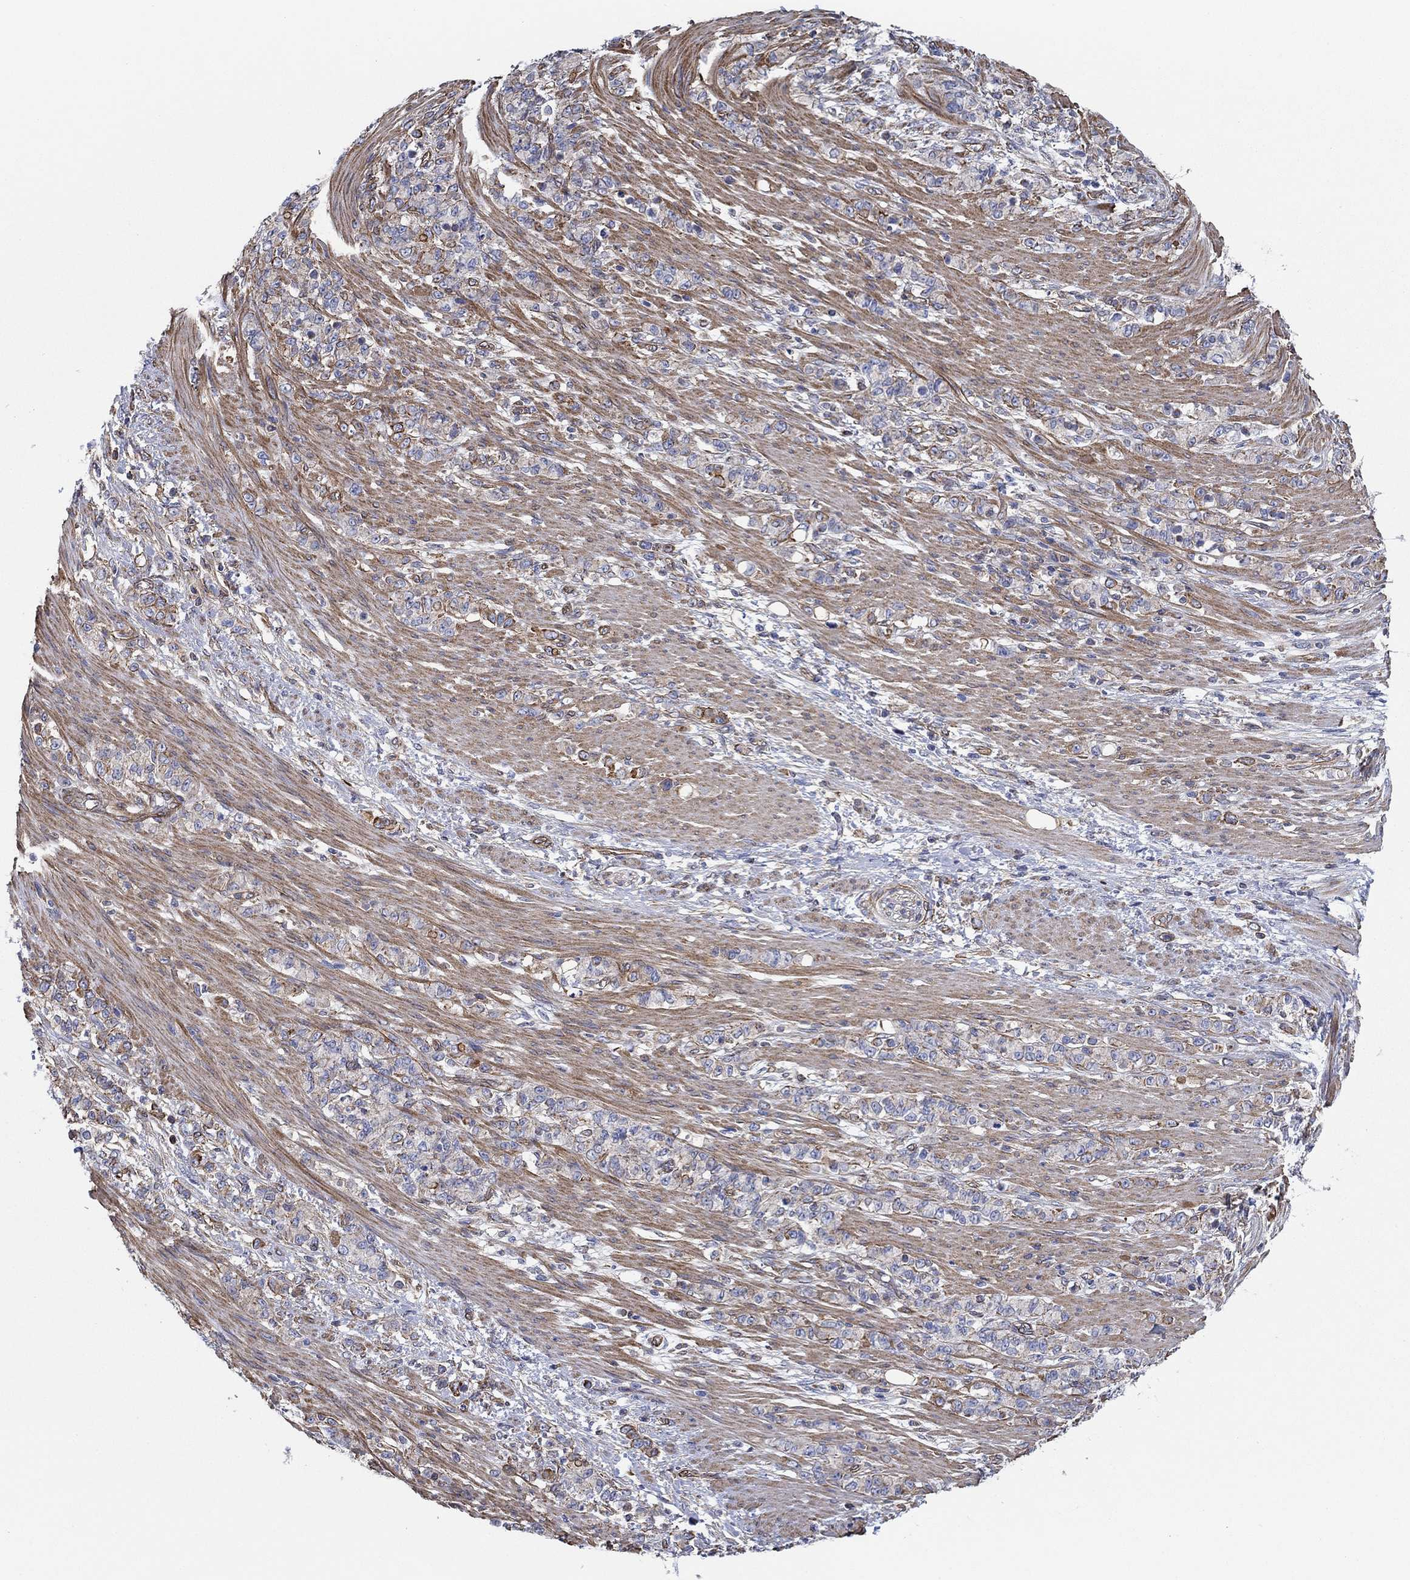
{"staining": {"intensity": "strong", "quantity": "25%-75%", "location": "cytoplasmic/membranous"}, "tissue": "stomach cancer", "cell_type": "Tumor cells", "image_type": "cancer", "snomed": [{"axis": "morphology", "description": "Normal tissue, NOS"}, {"axis": "morphology", "description": "Adenocarcinoma, NOS"}, {"axis": "topography", "description": "Stomach"}], "caption": "Immunohistochemistry staining of stomach cancer, which reveals high levels of strong cytoplasmic/membranous positivity in about 25%-75% of tumor cells indicating strong cytoplasmic/membranous protein positivity. The staining was performed using DAB (brown) for protein detection and nuclei were counterstained in hematoxylin (blue).", "gene": "FMN1", "patient": {"sex": "female", "age": 79}}